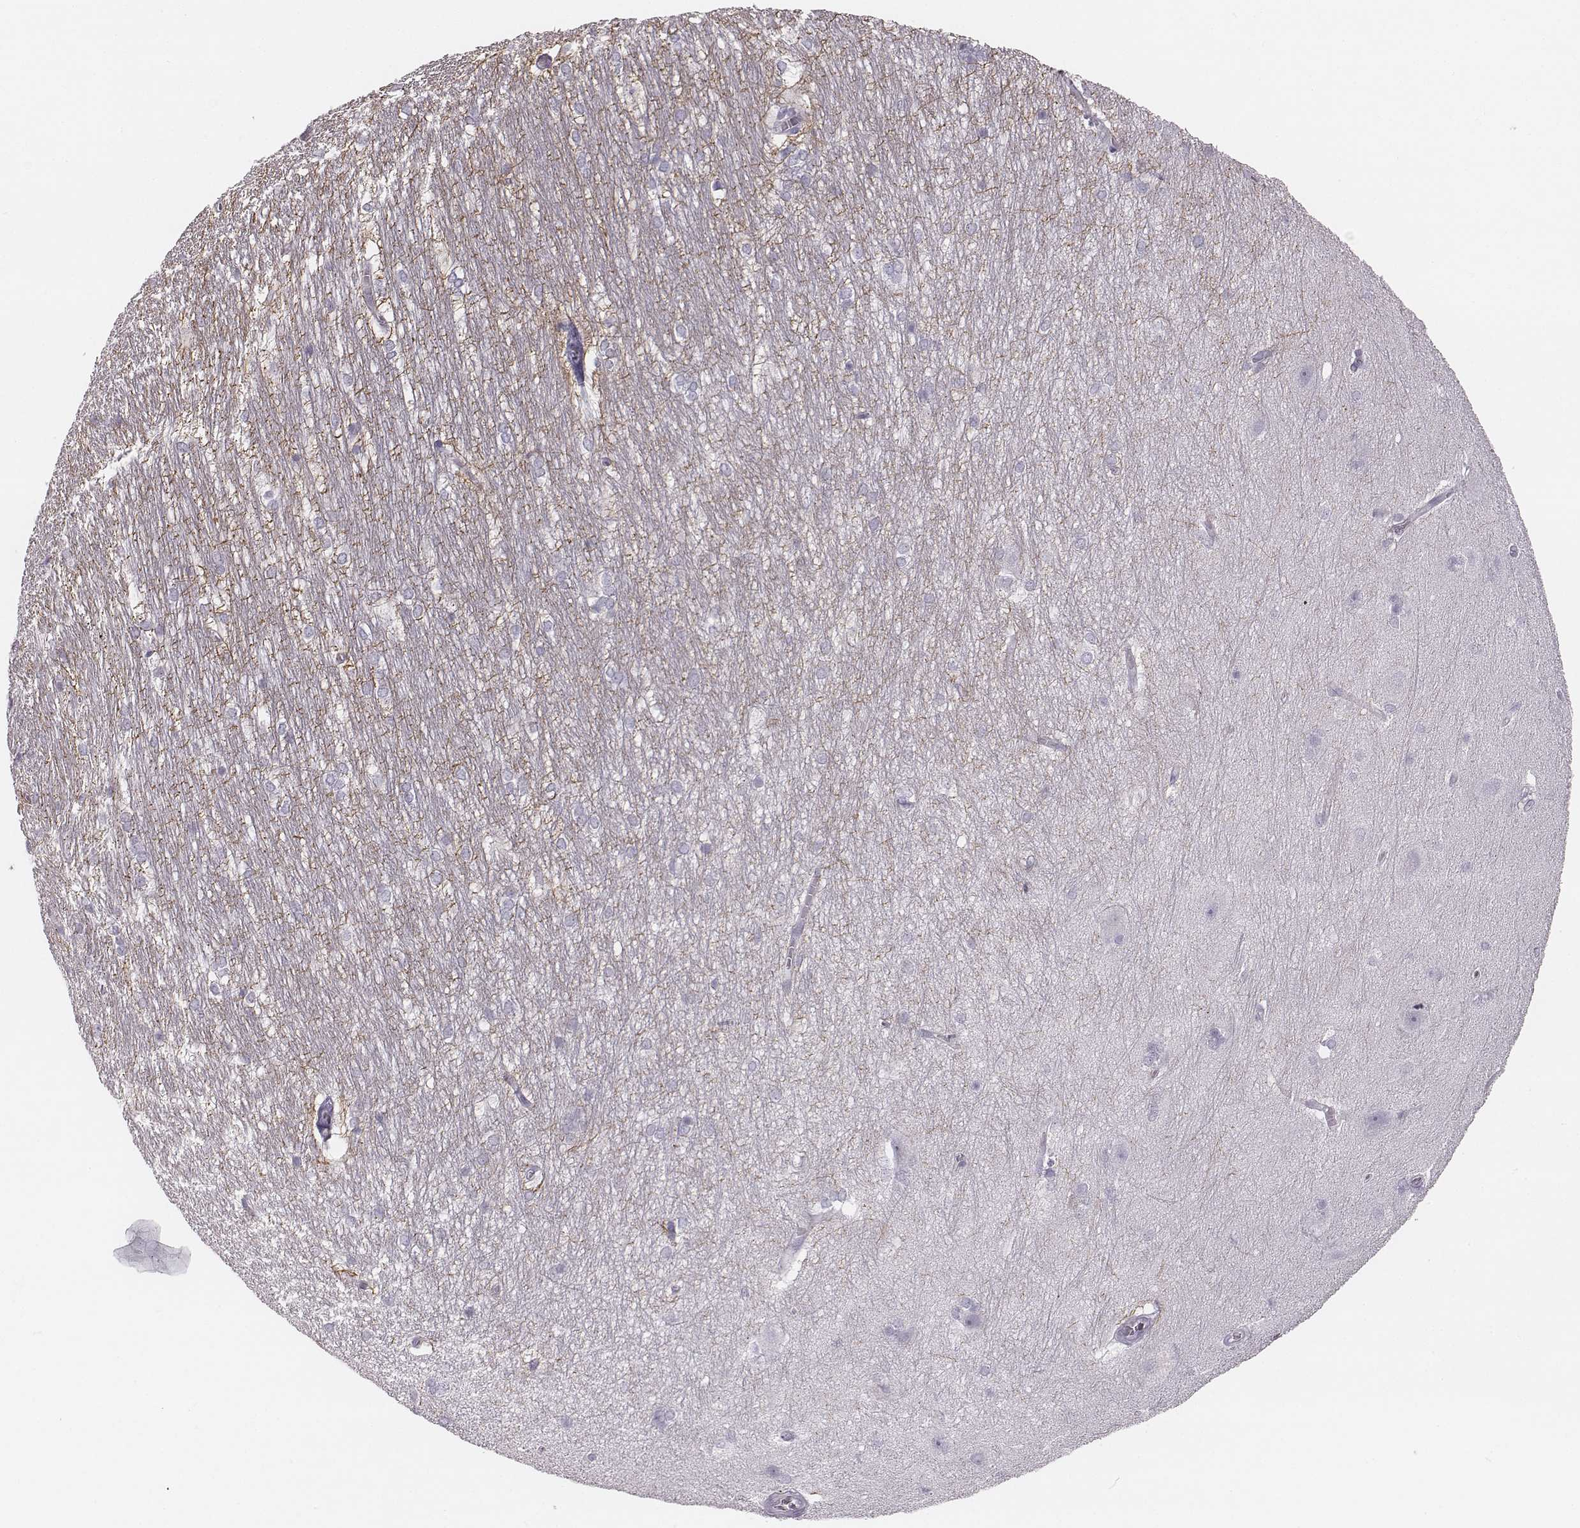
{"staining": {"intensity": "negative", "quantity": "none", "location": "none"}, "tissue": "hippocampus", "cell_type": "Glial cells", "image_type": "normal", "snomed": [{"axis": "morphology", "description": "Normal tissue, NOS"}, {"axis": "topography", "description": "Cerebral cortex"}, {"axis": "topography", "description": "Hippocampus"}], "caption": "Glial cells are negative for protein expression in benign human hippocampus. Nuclei are stained in blue.", "gene": "ENSG00000285837", "patient": {"sex": "female", "age": 19}}